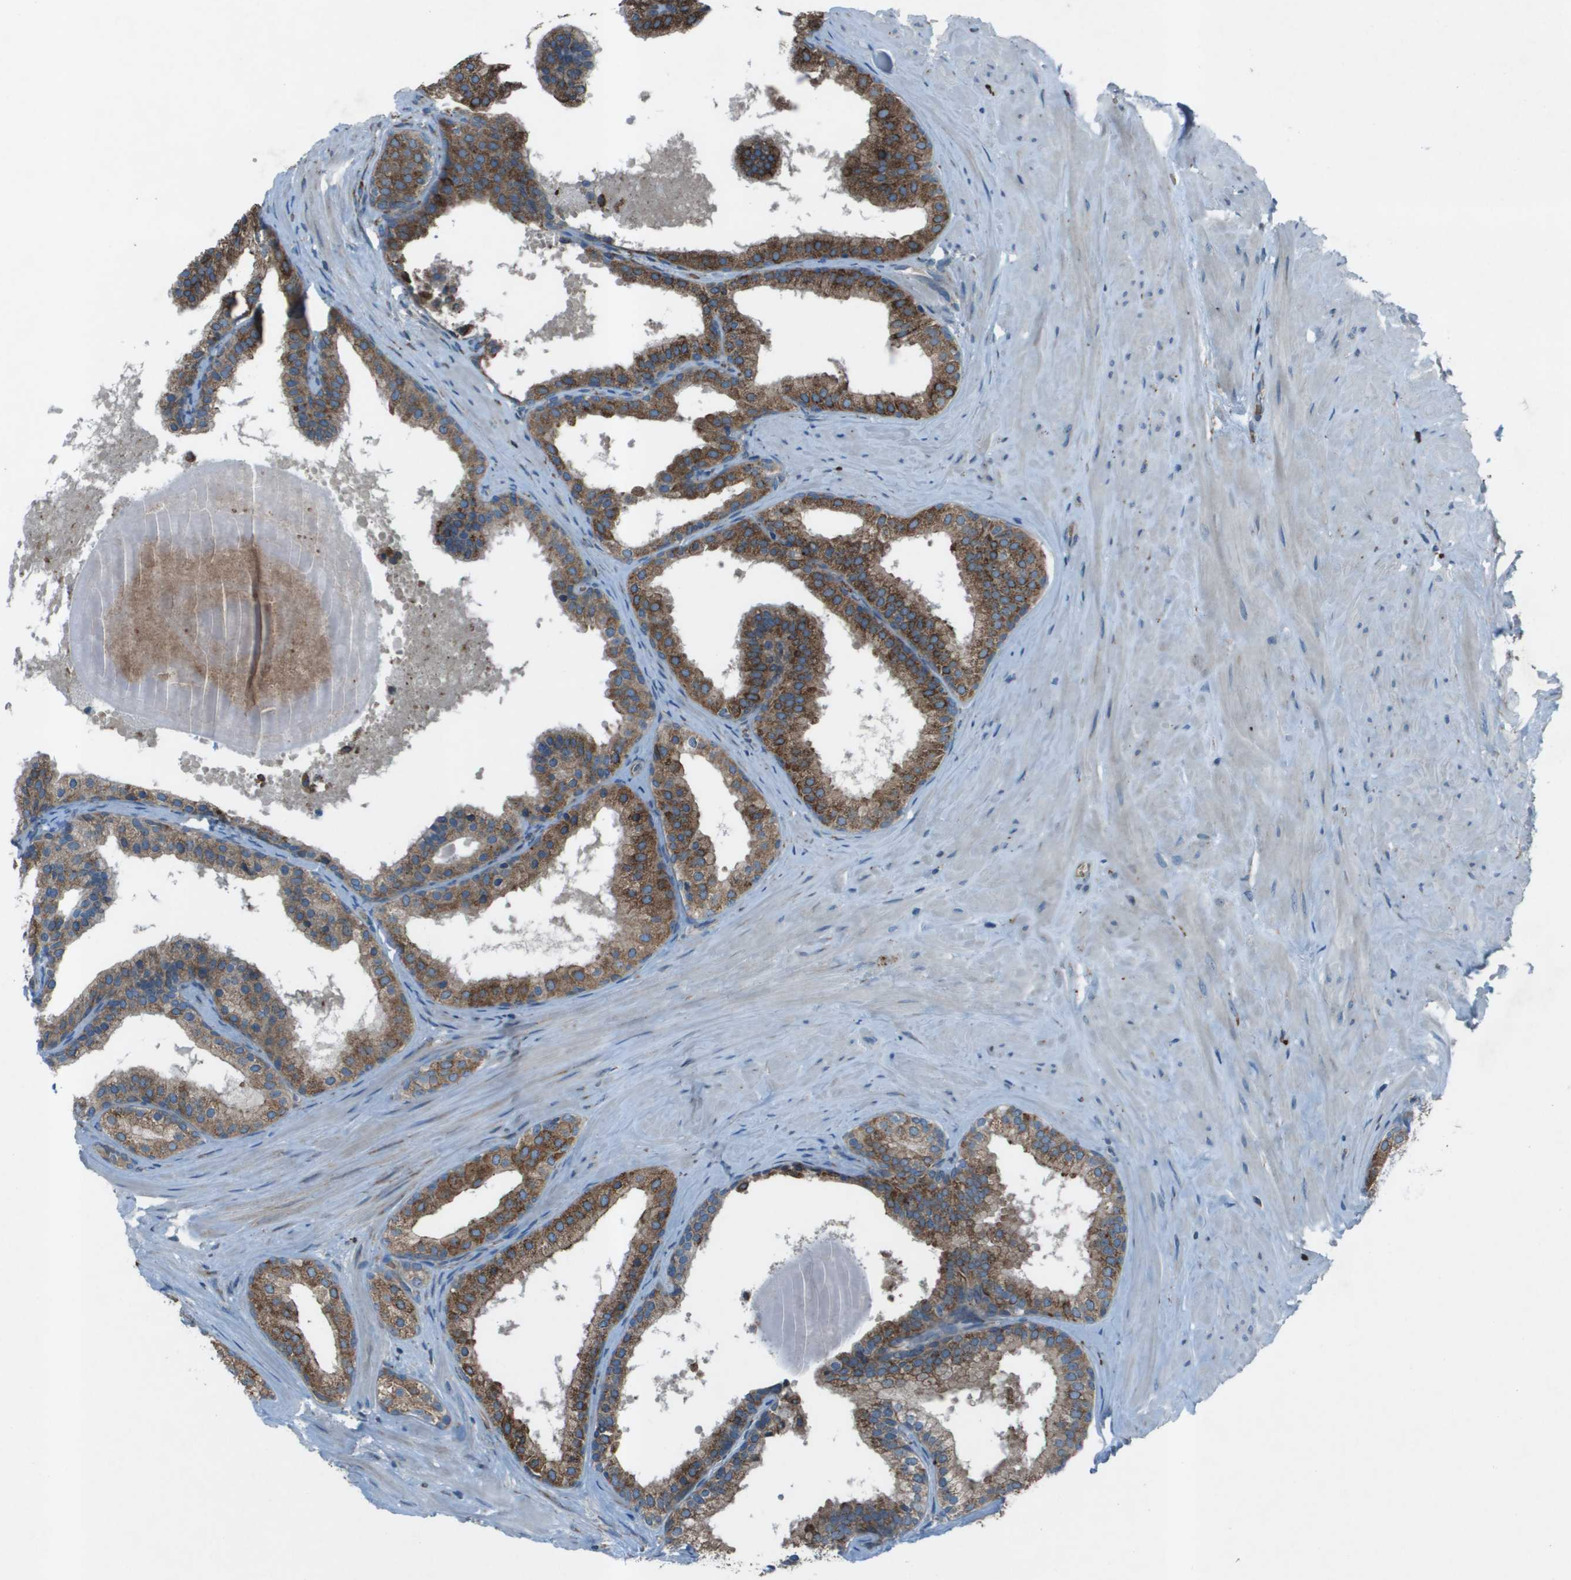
{"staining": {"intensity": "moderate", "quantity": ">75%", "location": "cytoplasmic/membranous"}, "tissue": "prostate cancer", "cell_type": "Tumor cells", "image_type": "cancer", "snomed": [{"axis": "morphology", "description": "Adenocarcinoma, Low grade"}, {"axis": "topography", "description": "Prostate"}], "caption": "Prostate cancer stained with DAB (3,3'-diaminobenzidine) immunohistochemistry reveals medium levels of moderate cytoplasmic/membranous expression in about >75% of tumor cells.", "gene": "UTS2", "patient": {"sex": "male", "age": 69}}